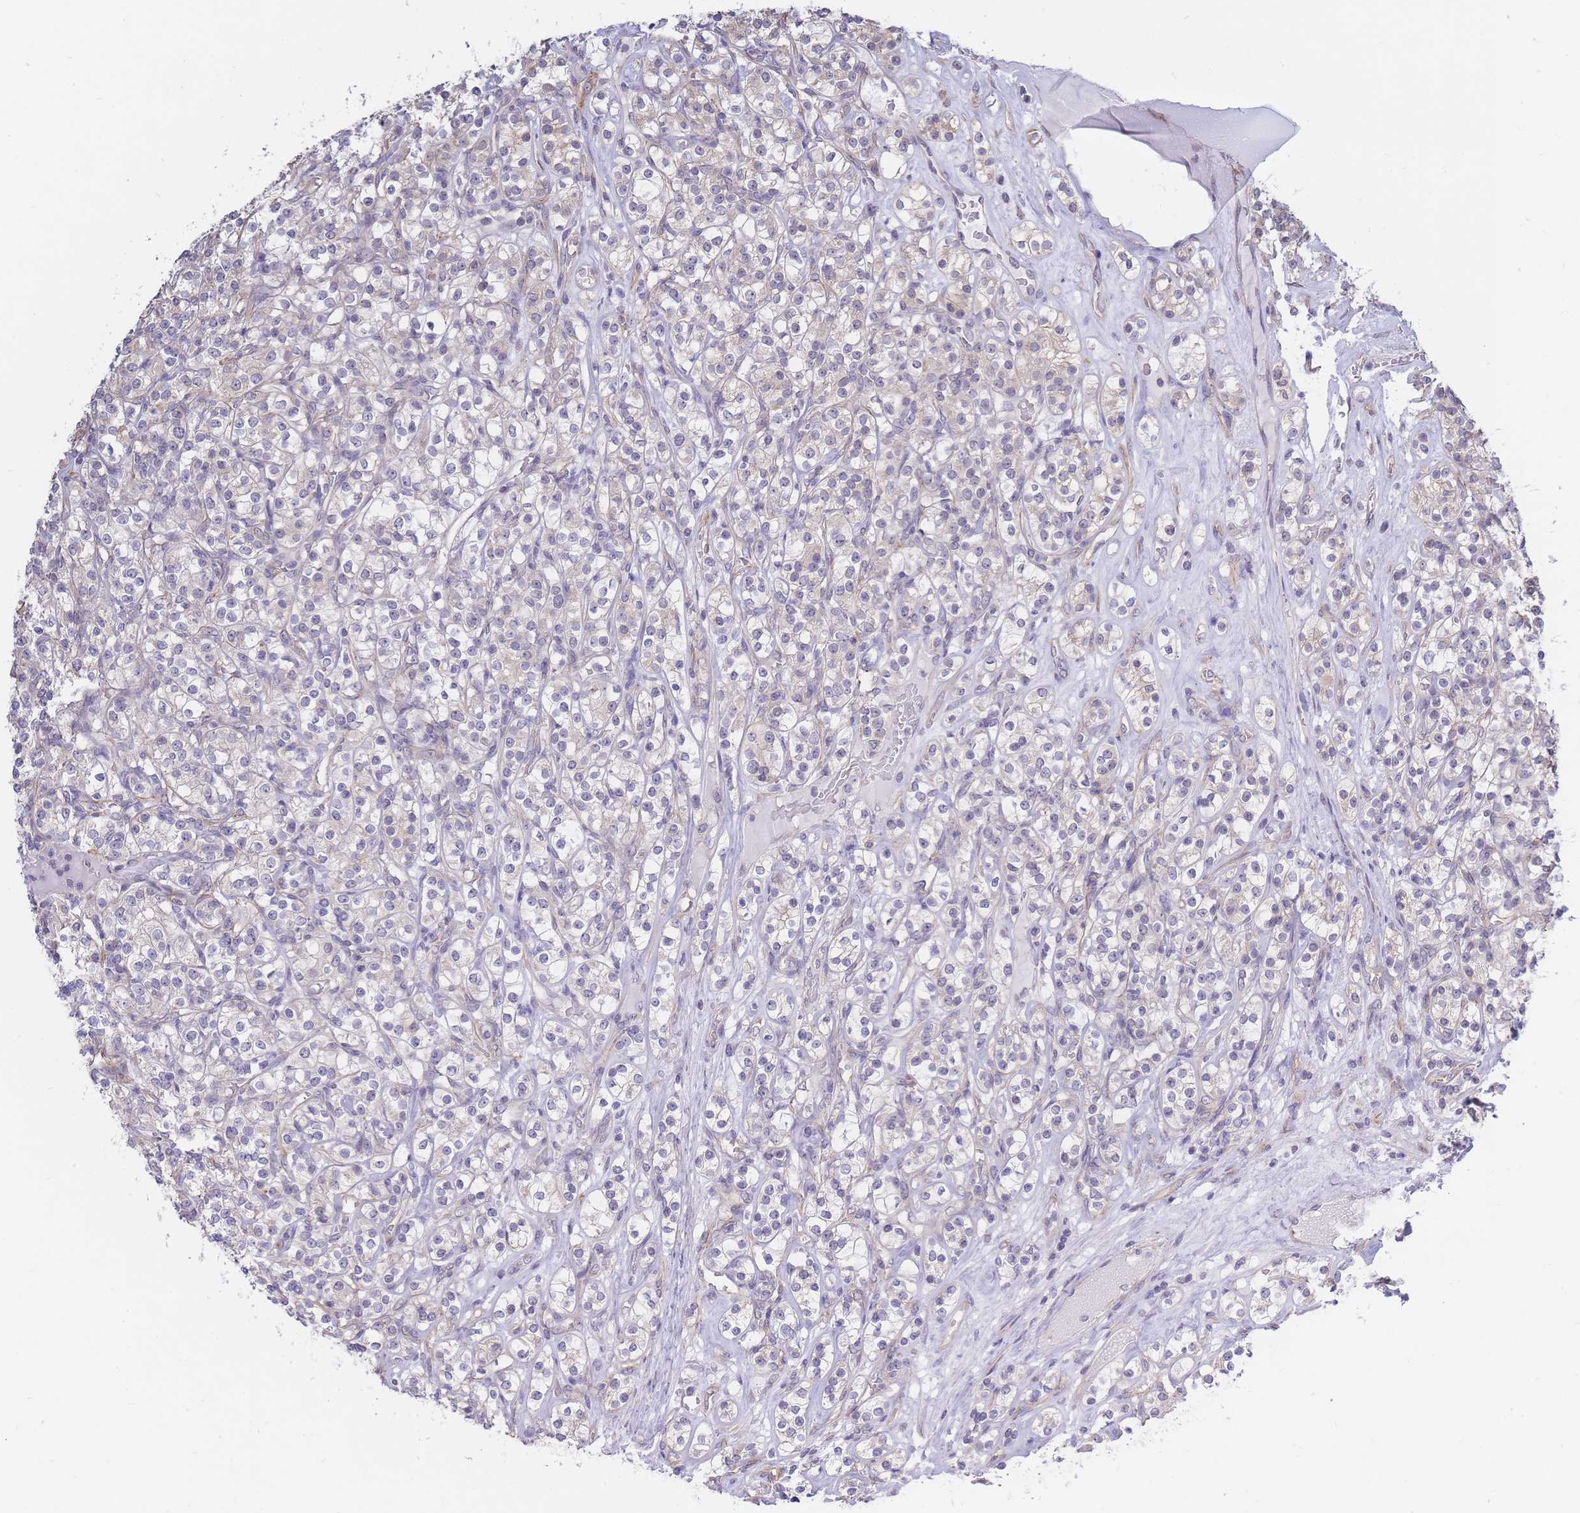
{"staining": {"intensity": "weak", "quantity": "<25%", "location": "cytoplasmic/membranous"}, "tissue": "renal cancer", "cell_type": "Tumor cells", "image_type": "cancer", "snomed": [{"axis": "morphology", "description": "Adenocarcinoma, NOS"}, {"axis": "topography", "description": "Kidney"}], "caption": "Tumor cells show no significant staining in renal cancer (adenocarcinoma).", "gene": "C19orf25", "patient": {"sex": "male", "age": 77}}